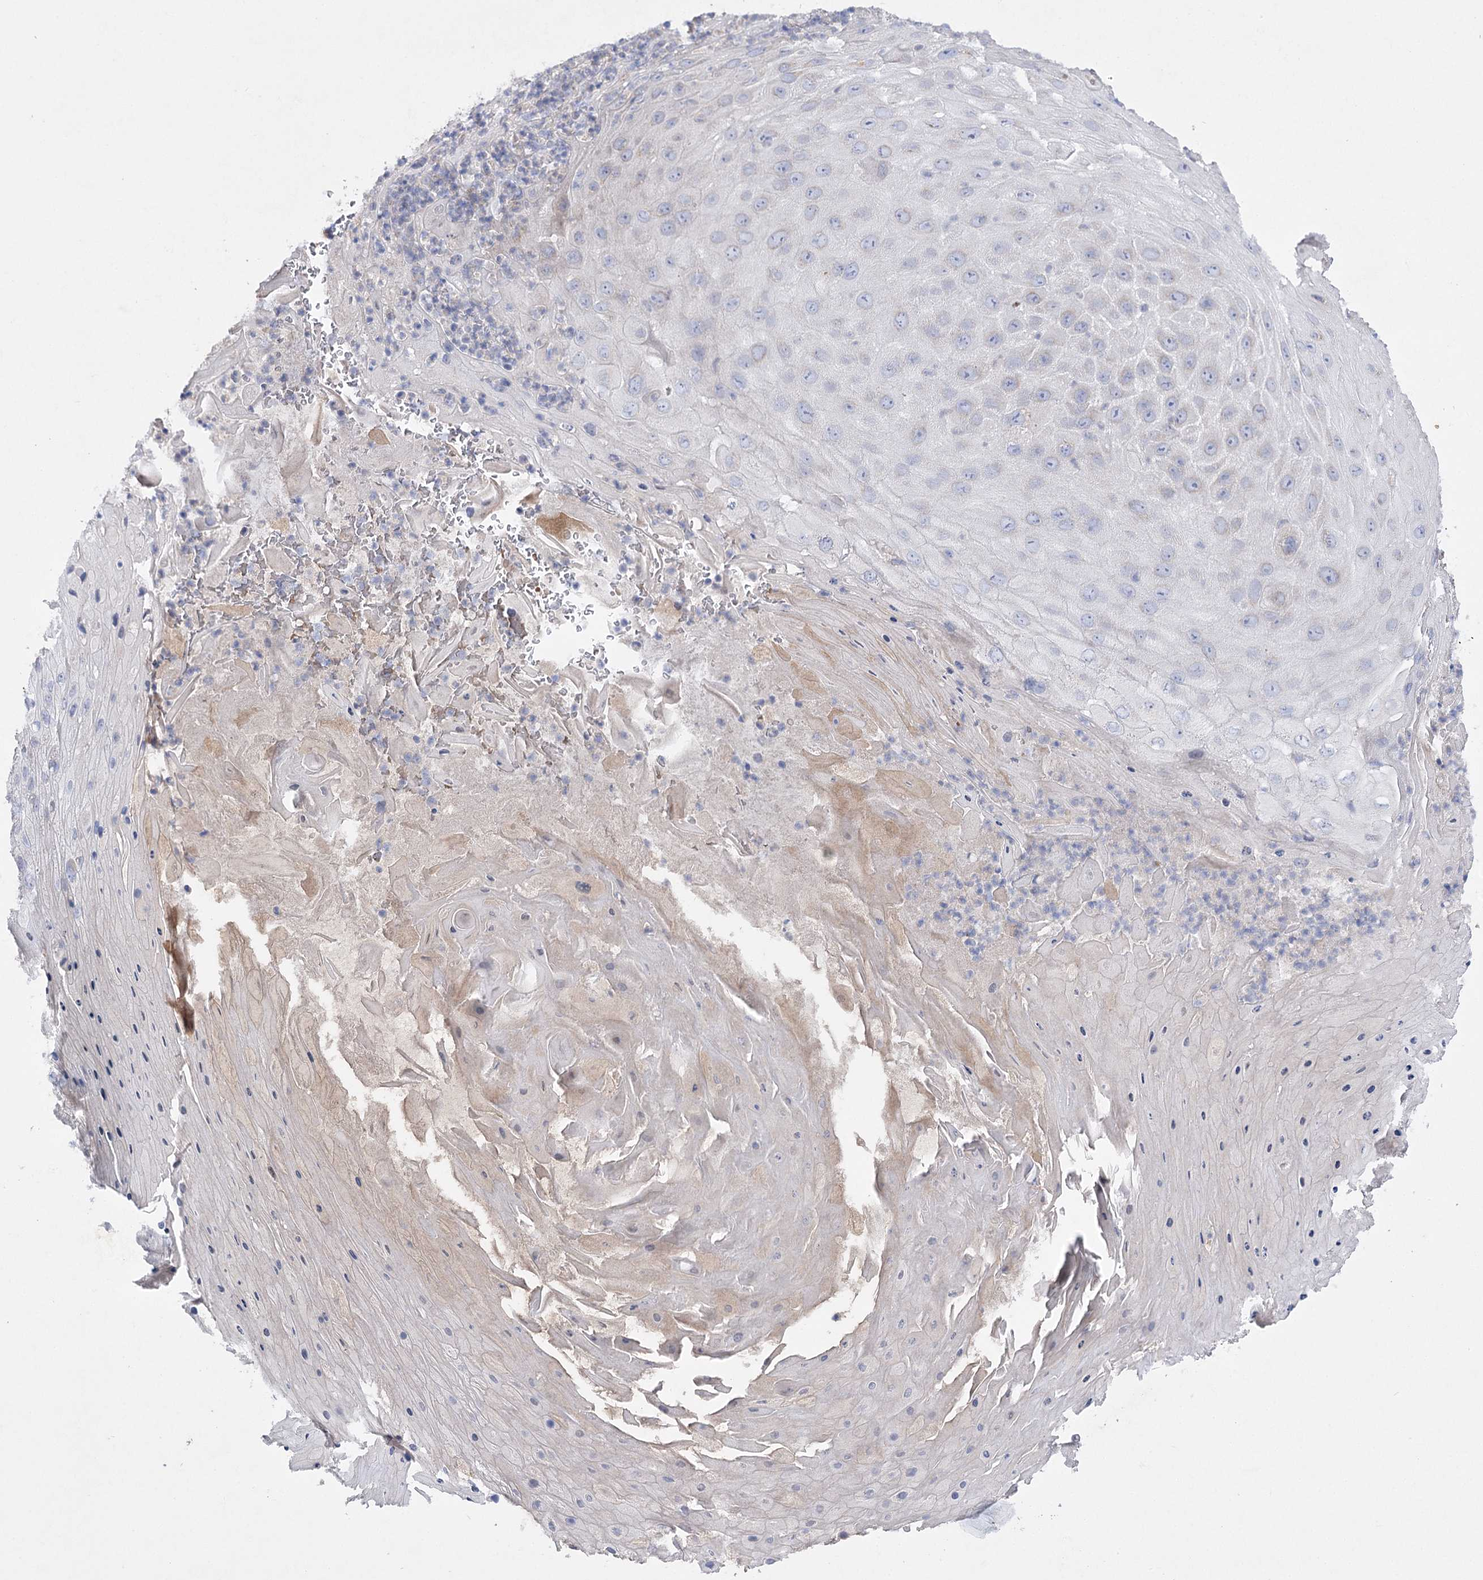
{"staining": {"intensity": "negative", "quantity": "none", "location": "none"}, "tissue": "skin cancer", "cell_type": "Tumor cells", "image_type": "cancer", "snomed": [{"axis": "morphology", "description": "Squamous cell carcinoma, NOS"}, {"axis": "topography", "description": "Skin"}], "caption": "Squamous cell carcinoma (skin) was stained to show a protein in brown. There is no significant staining in tumor cells.", "gene": "COX15", "patient": {"sex": "female", "age": 88}}